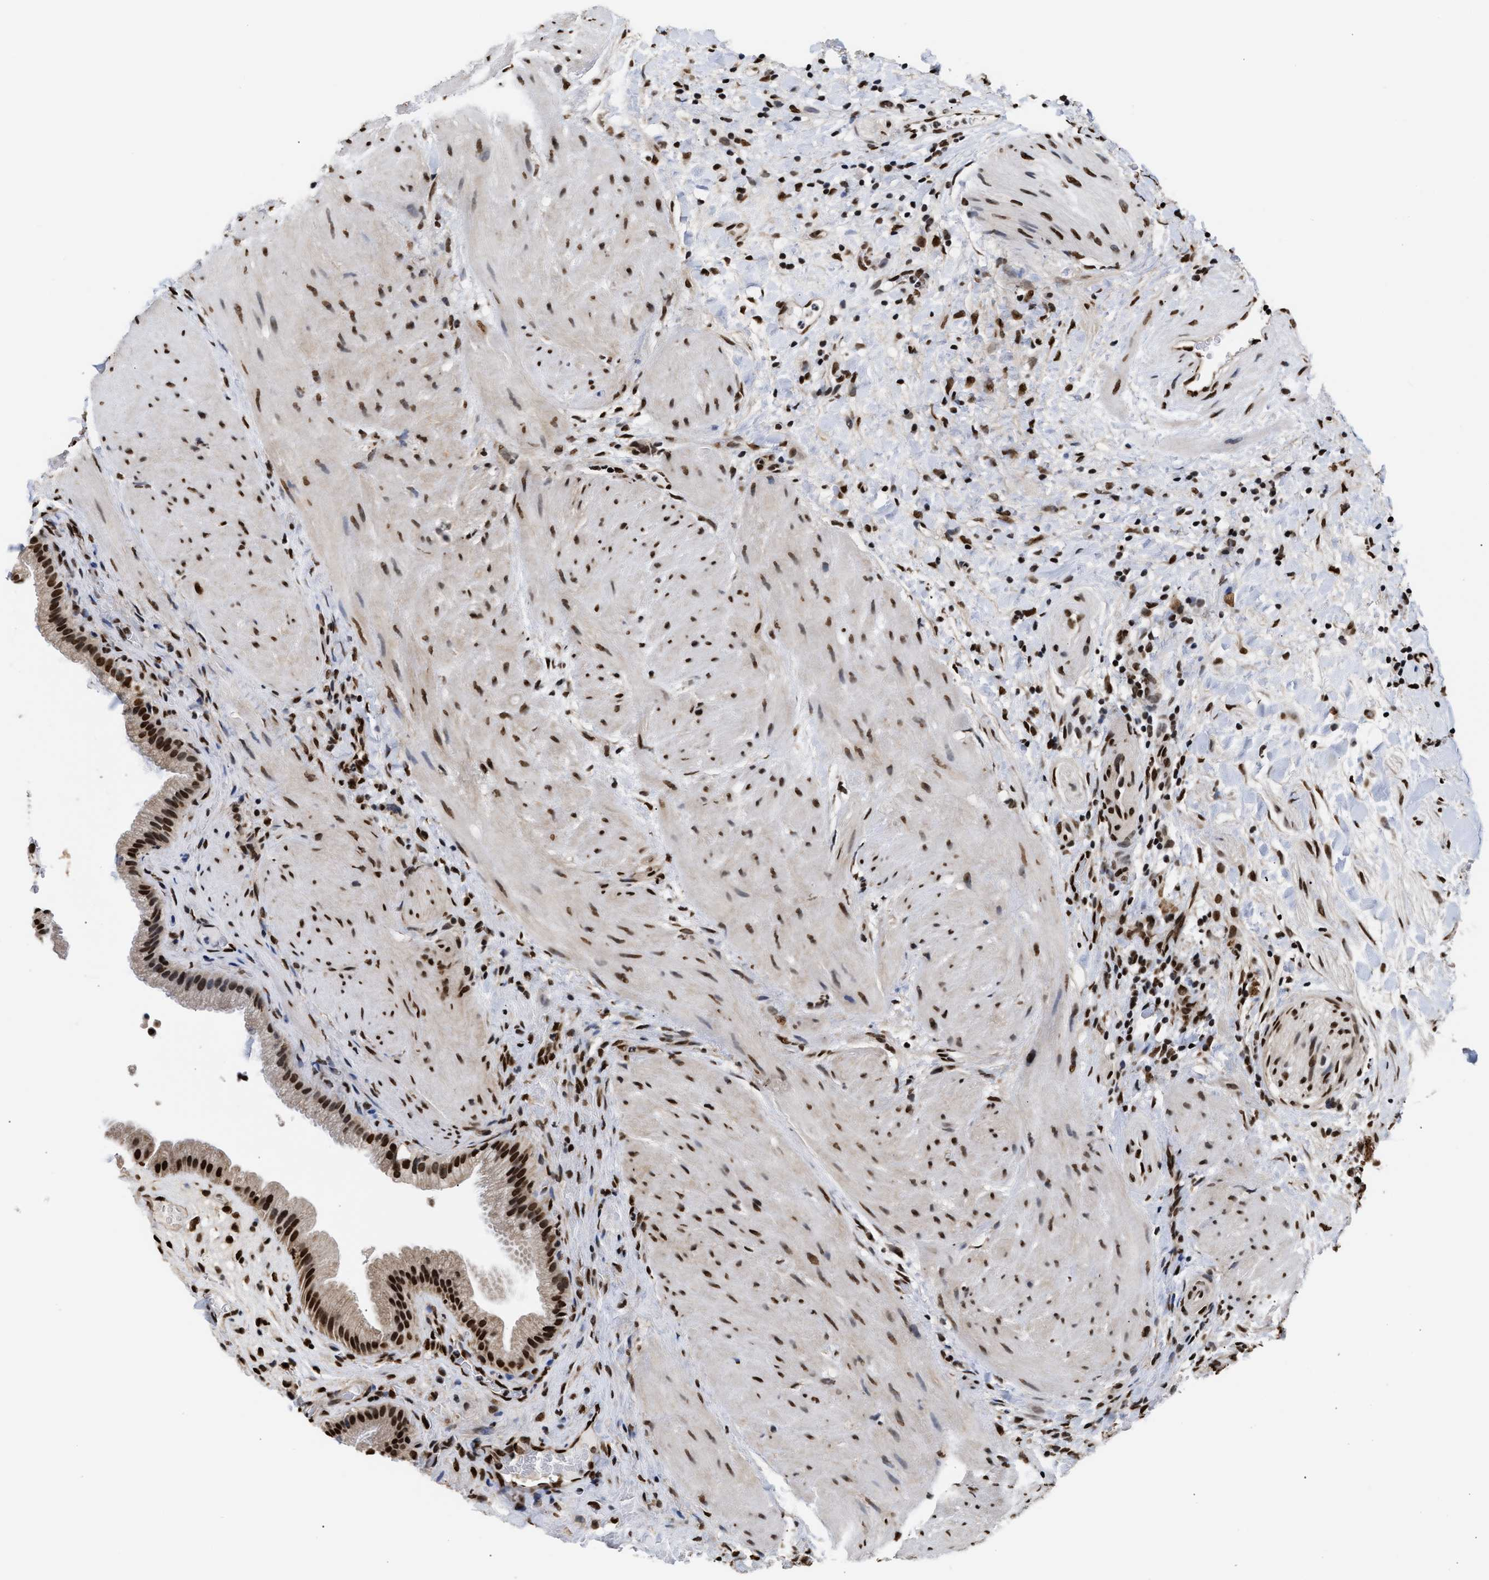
{"staining": {"intensity": "strong", "quantity": ">75%", "location": "nuclear"}, "tissue": "gallbladder", "cell_type": "Glandular cells", "image_type": "normal", "snomed": [{"axis": "morphology", "description": "Normal tissue, NOS"}, {"axis": "topography", "description": "Gallbladder"}], "caption": "An immunohistochemistry image of normal tissue is shown. Protein staining in brown highlights strong nuclear positivity in gallbladder within glandular cells.", "gene": "PSIP1", "patient": {"sex": "male", "age": 49}}